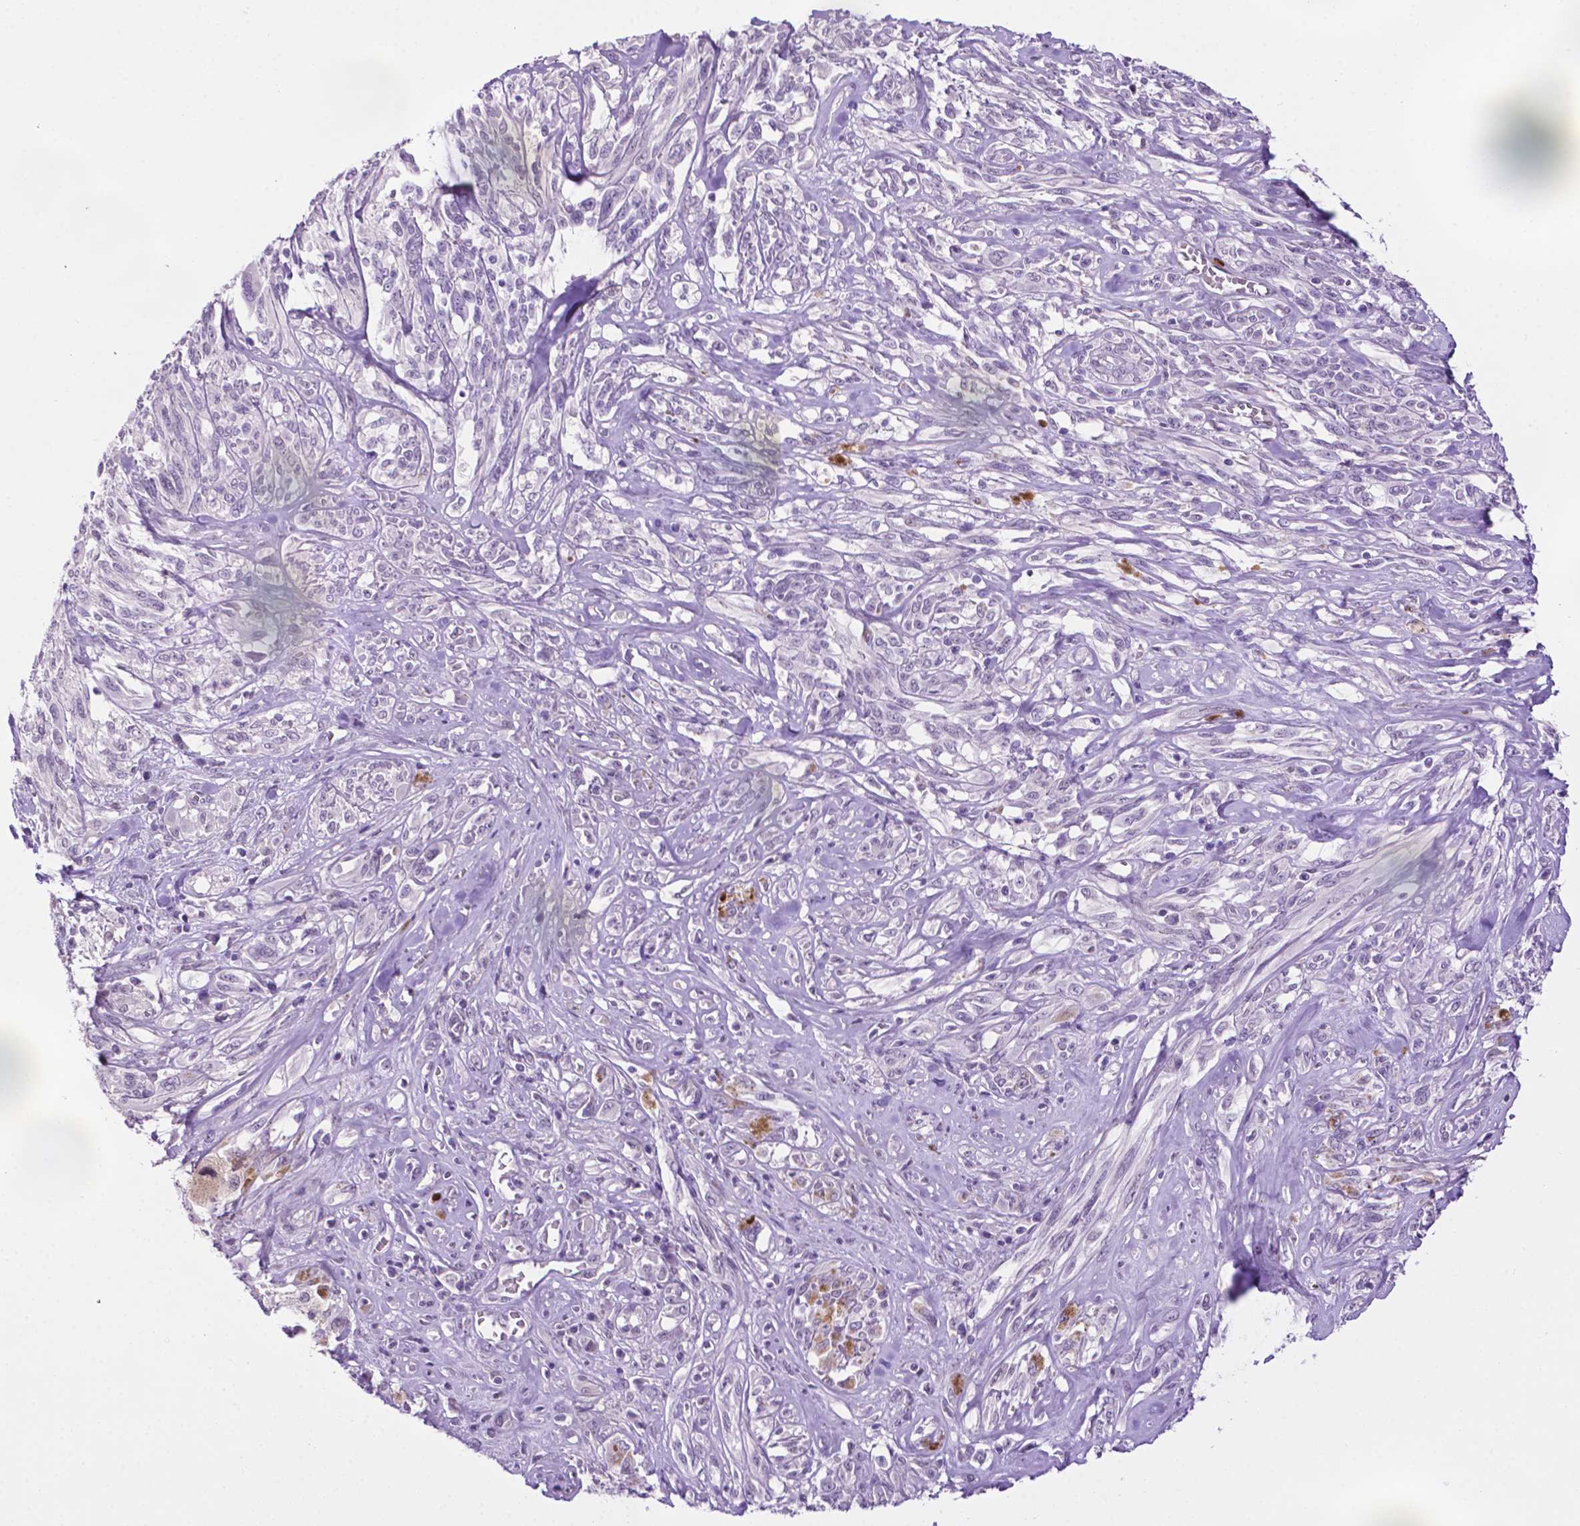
{"staining": {"intensity": "negative", "quantity": "none", "location": "none"}, "tissue": "melanoma", "cell_type": "Tumor cells", "image_type": "cancer", "snomed": [{"axis": "morphology", "description": "Malignant melanoma, NOS"}, {"axis": "topography", "description": "Skin"}], "caption": "DAB immunohistochemical staining of human melanoma reveals no significant positivity in tumor cells.", "gene": "MMP27", "patient": {"sex": "female", "age": 91}}